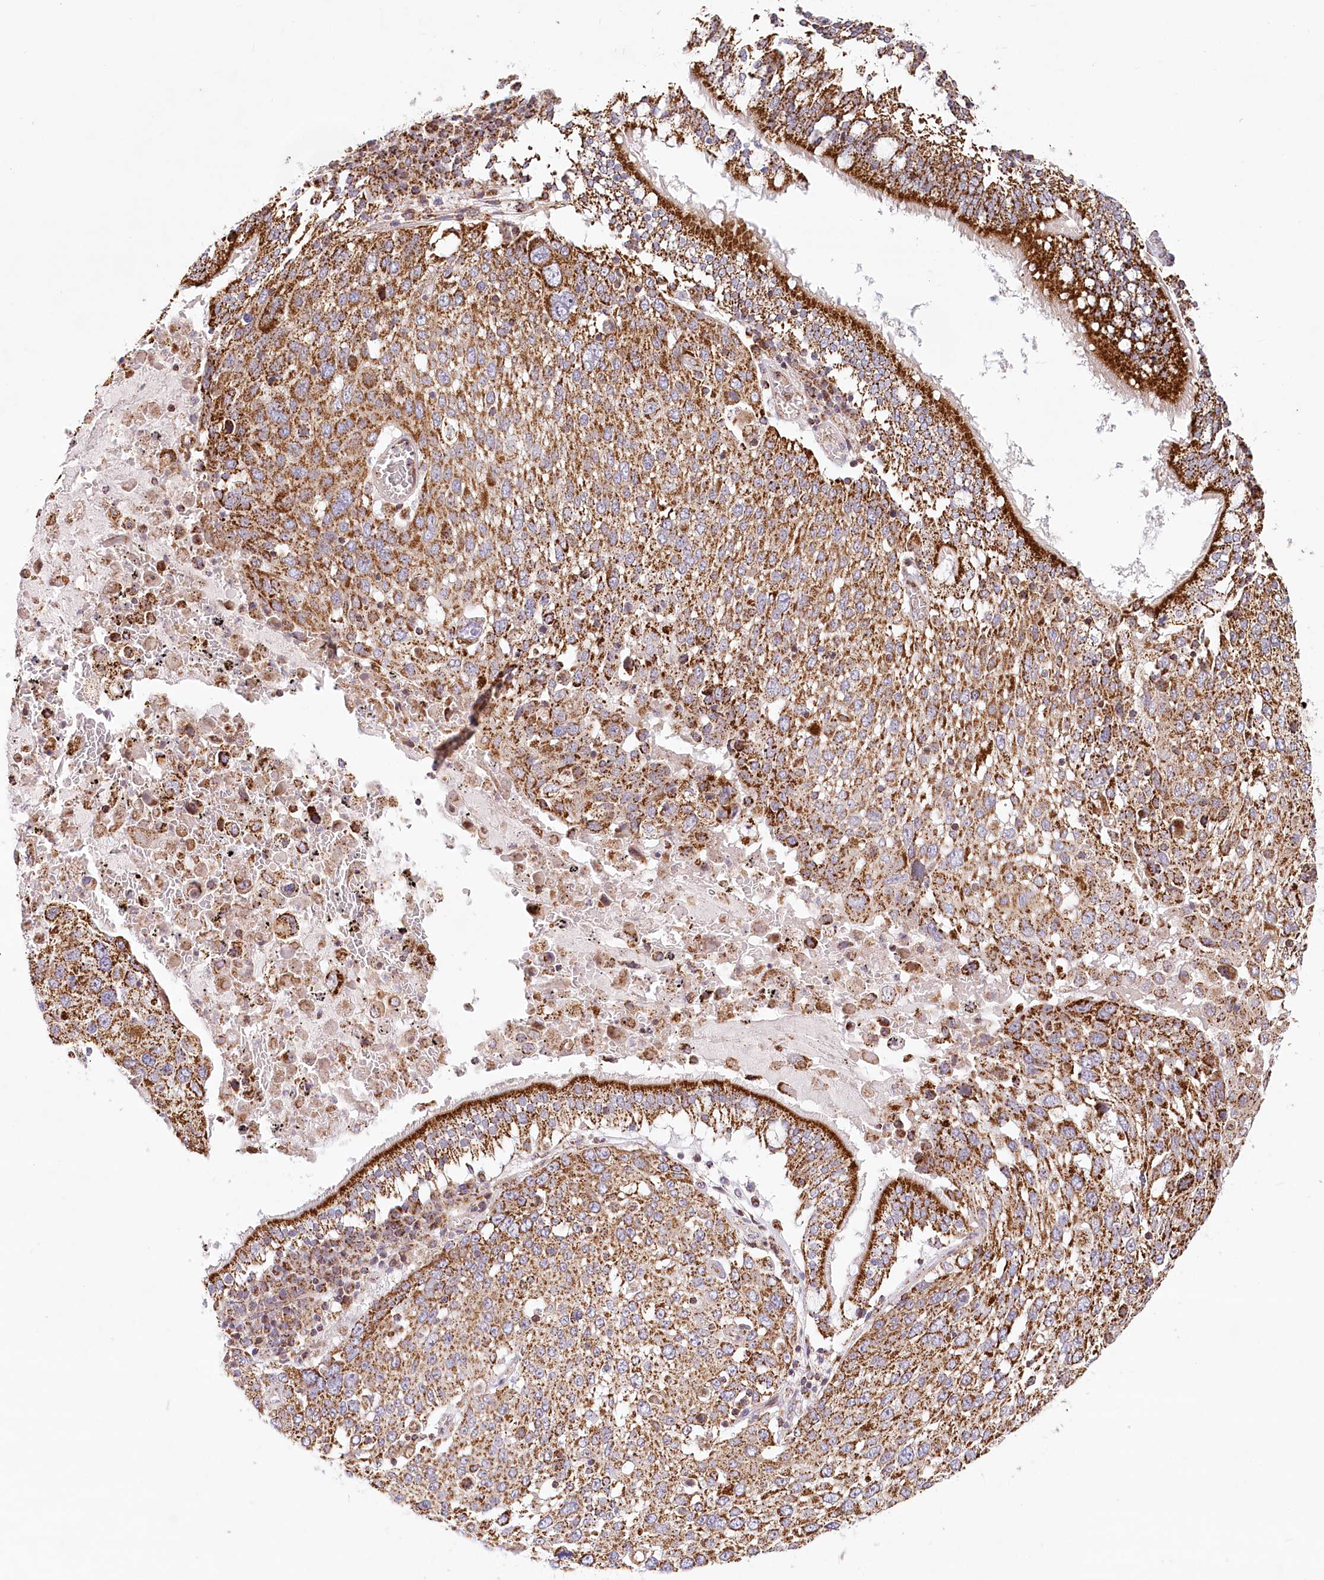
{"staining": {"intensity": "strong", "quantity": ">75%", "location": "cytoplasmic/membranous"}, "tissue": "lung cancer", "cell_type": "Tumor cells", "image_type": "cancer", "snomed": [{"axis": "morphology", "description": "Squamous cell carcinoma, NOS"}, {"axis": "topography", "description": "Lung"}], "caption": "The immunohistochemical stain highlights strong cytoplasmic/membranous staining in tumor cells of squamous cell carcinoma (lung) tissue.", "gene": "UMPS", "patient": {"sex": "male", "age": 65}}